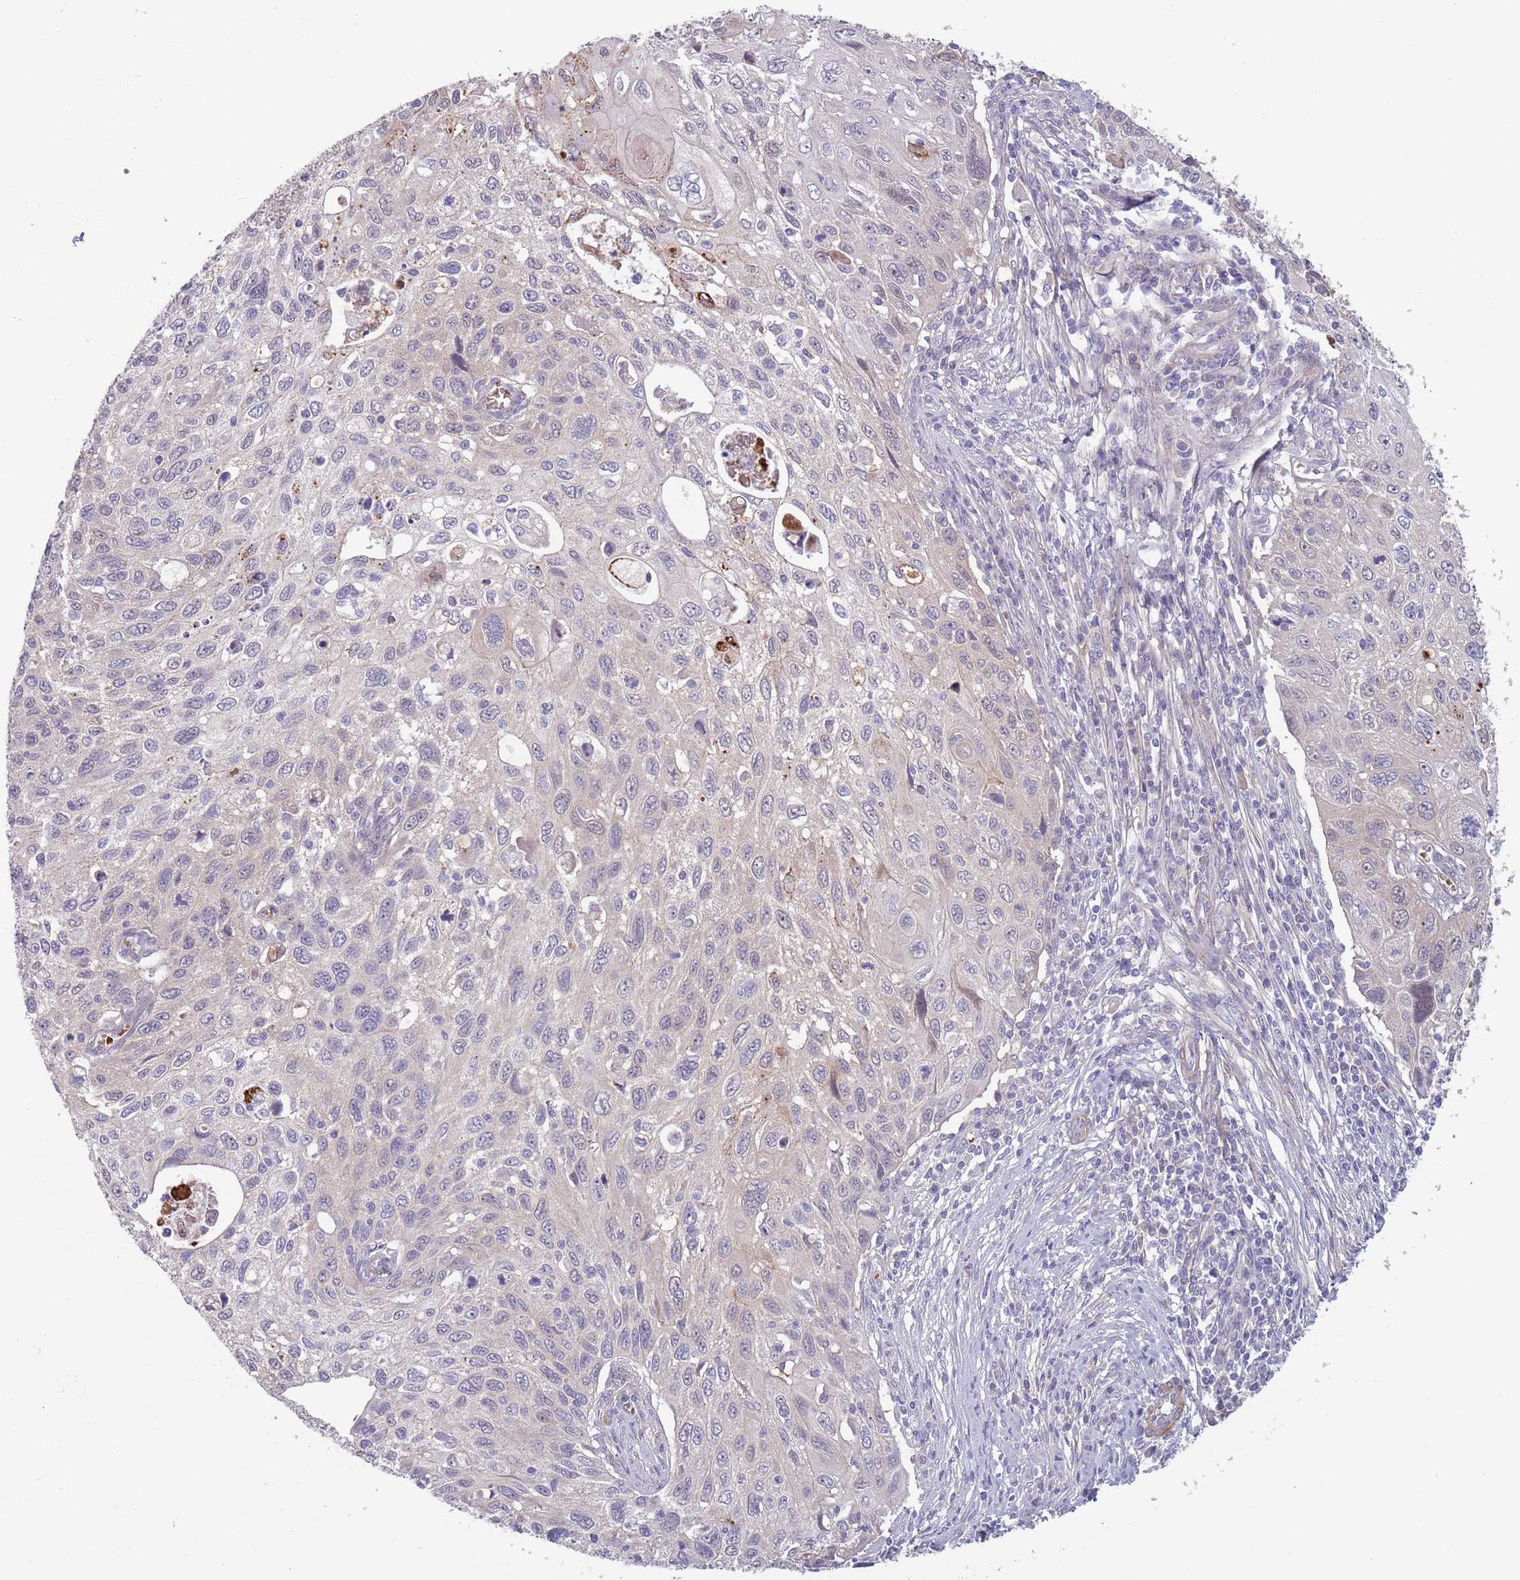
{"staining": {"intensity": "weak", "quantity": "<25%", "location": "cytoplasmic/membranous"}, "tissue": "cervical cancer", "cell_type": "Tumor cells", "image_type": "cancer", "snomed": [{"axis": "morphology", "description": "Squamous cell carcinoma, NOS"}, {"axis": "topography", "description": "Cervix"}], "caption": "Photomicrograph shows no significant protein staining in tumor cells of cervical cancer (squamous cell carcinoma). (Brightfield microscopy of DAB (3,3'-diaminobenzidine) immunohistochemistry at high magnification).", "gene": "CLNS1A", "patient": {"sex": "female", "age": 70}}